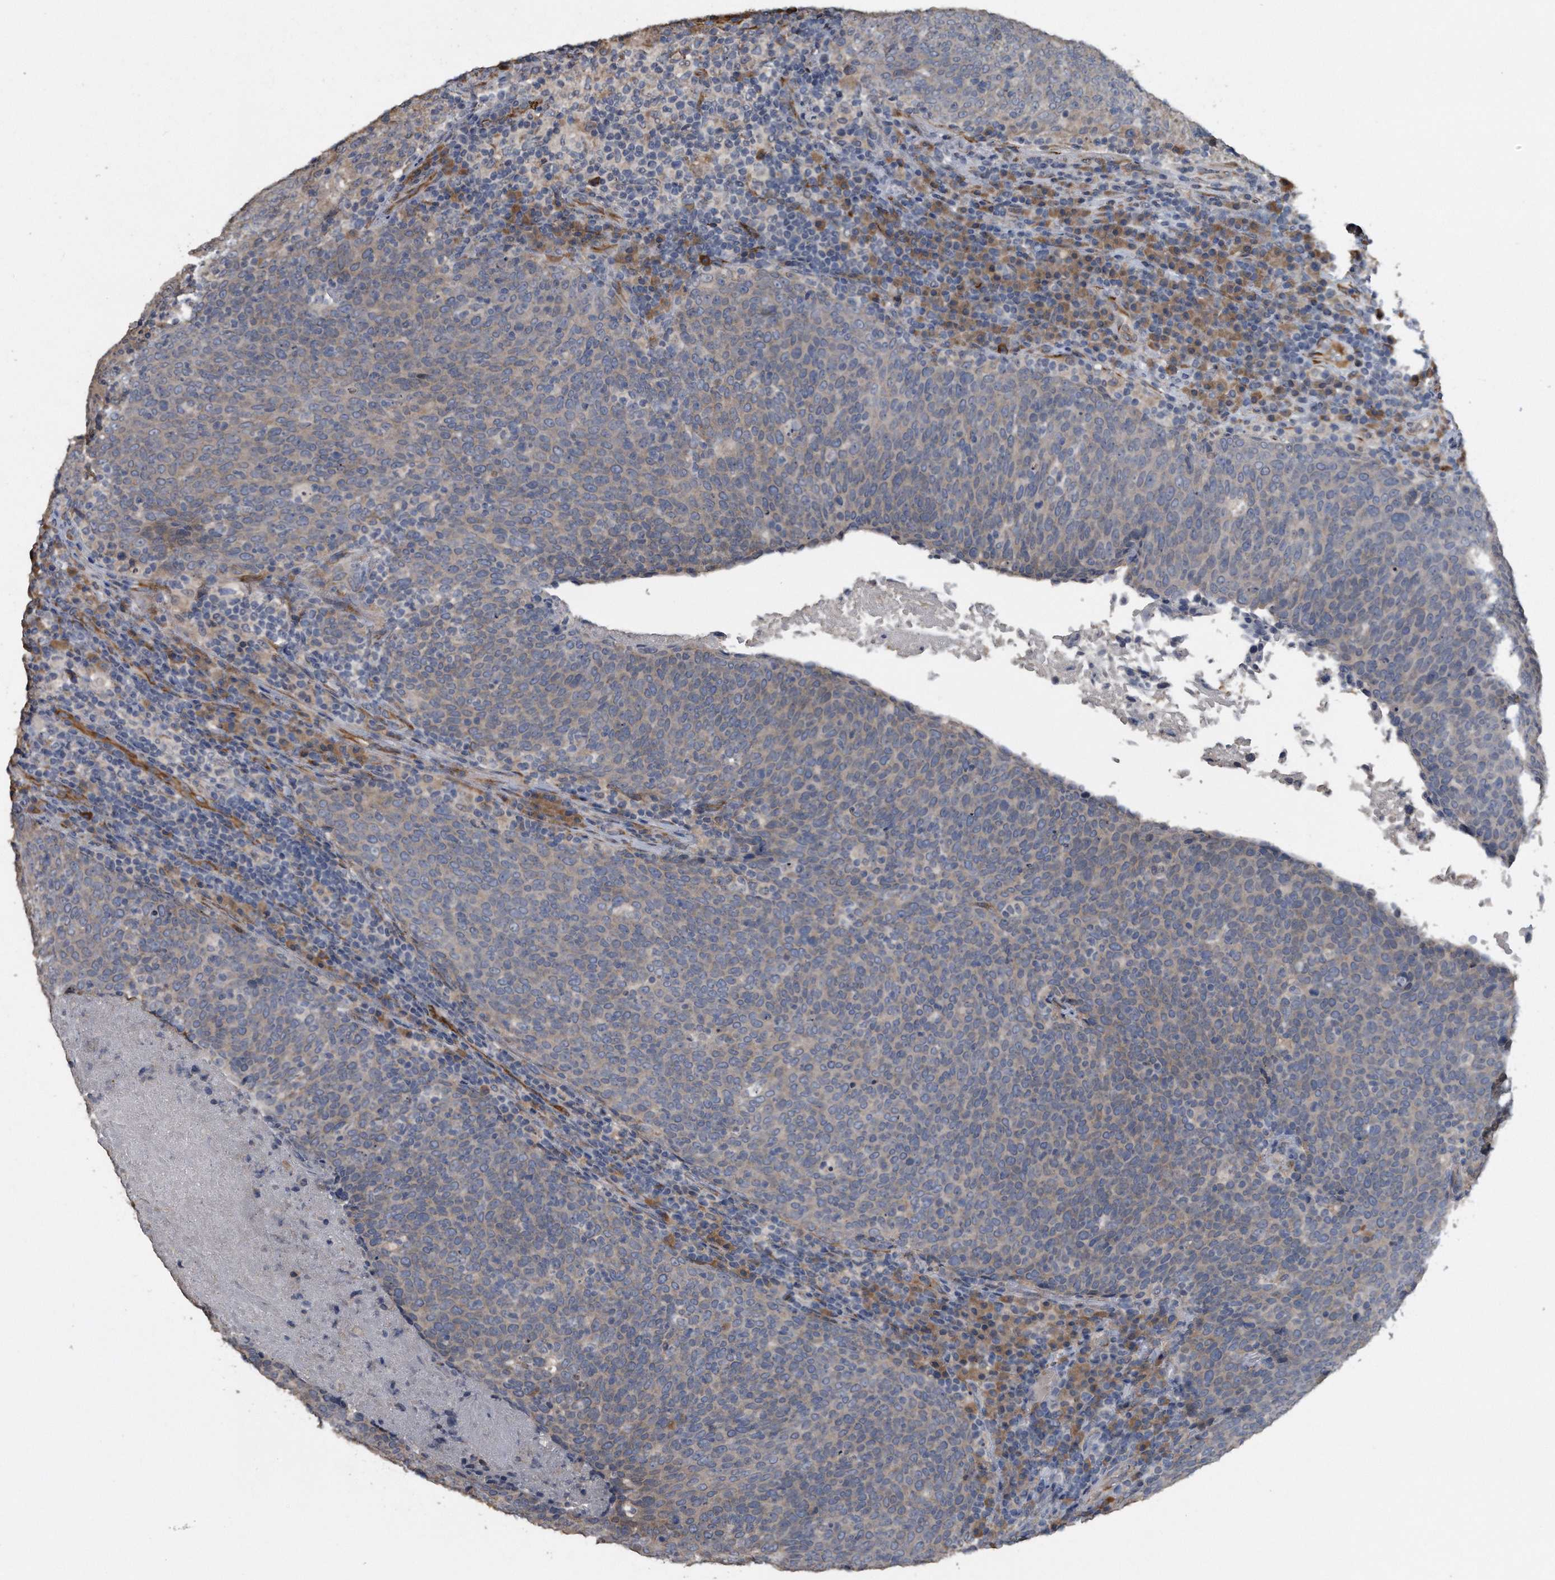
{"staining": {"intensity": "negative", "quantity": "none", "location": "none"}, "tissue": "head and neck cancer", "cell_type": "Tumor cells", "image_type": "cancer", "snomed": [{"axis": "morphology", "description": "Squamous cell carcinoma, NOS"}, {"axis": "morphology", "description": "Squamous cell carcinoma, metastatic, NOS"}, {"axis": "topography", "description": "Lymph node"}, {"axis": "topography", "description": "Head-Neck"}], "caption": "Head and neck cancer (metastatic squamous cell carcinoma) was stained to show a protein in brown. There is no significant positivity in tumor cells. The staining is performed using DAB (3,3'-diaminobenzidine) brown chromogen with nuclei counter-stained in using hematoxylin.", "gene": "PCLO", "patient": {"sex": "male", "age": 62}}